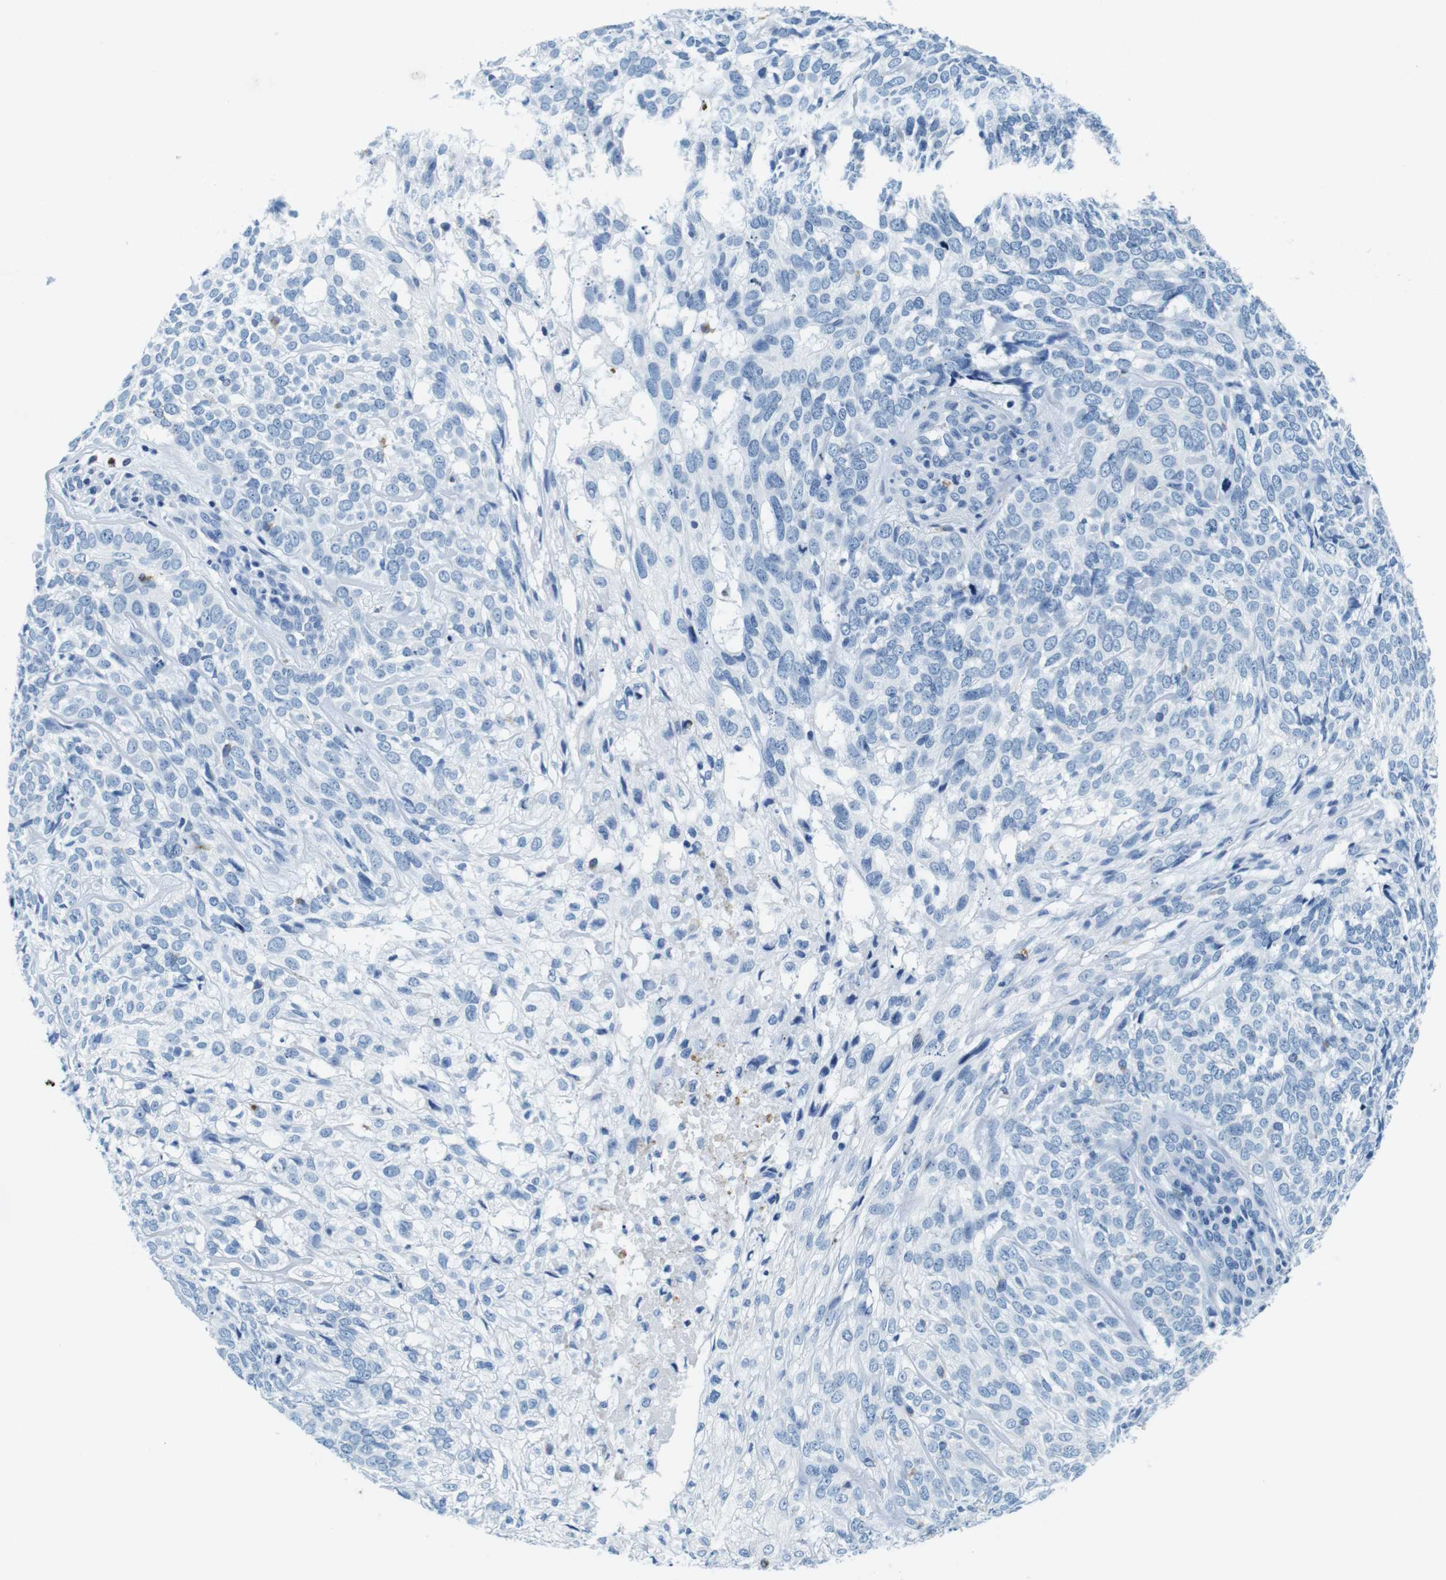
{"staining": {"intensity": "negative", "quantity": "none", "location": "none"}, "tissue": "skin cancer", "cell_type": "Tumor cells", "image_type": "cancer", "snomed": [{"axis": "morphology", "description": "Basal cell carcinoma"}, {"axis": "topography", "description": "Skin"}], "caption": "Tumor cells are negative for protein expression in human skin cancer (basal cell carcinoma).", "gene": "HLA-DRB1", "patient": {"sex": "male", "age": 72}}